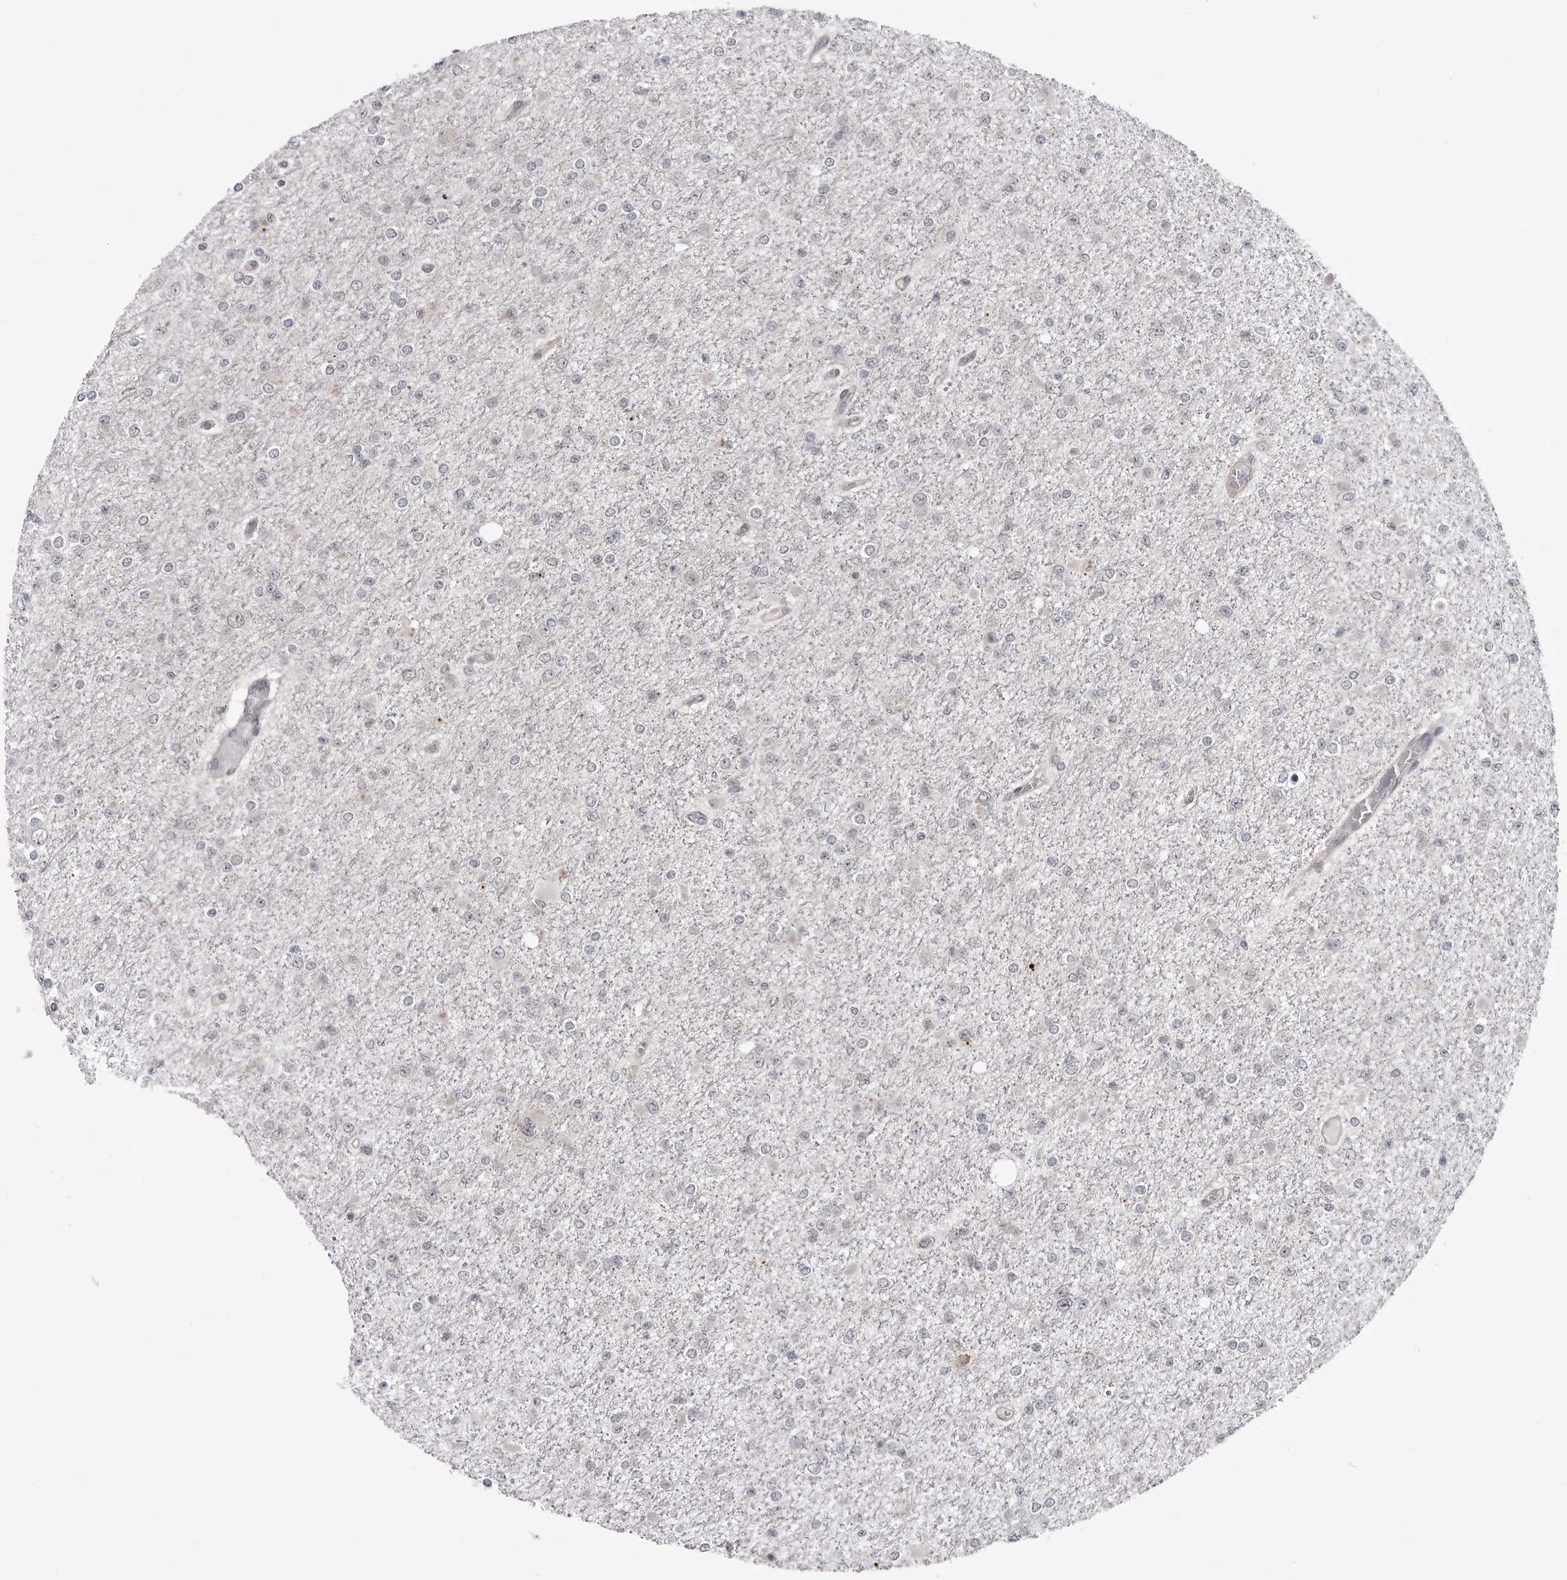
{"staining": {"intensity": "negative", "quantity": "none", "location": "none"}, "tissue": "glioma", "cell_type": "Tumor cells", "image_type": "cancer", "snomed": [{"axis": "morphology", "description": "Glioma, malignant, Low grade"}, {"axis": "topography", "description": "Brain"}], "caption": "An IHC image of glioma is shown. There is no staining in tumor cells of glioma.", "gene": "CCDC18", "patient": {"sex": "female", "age": 22}}